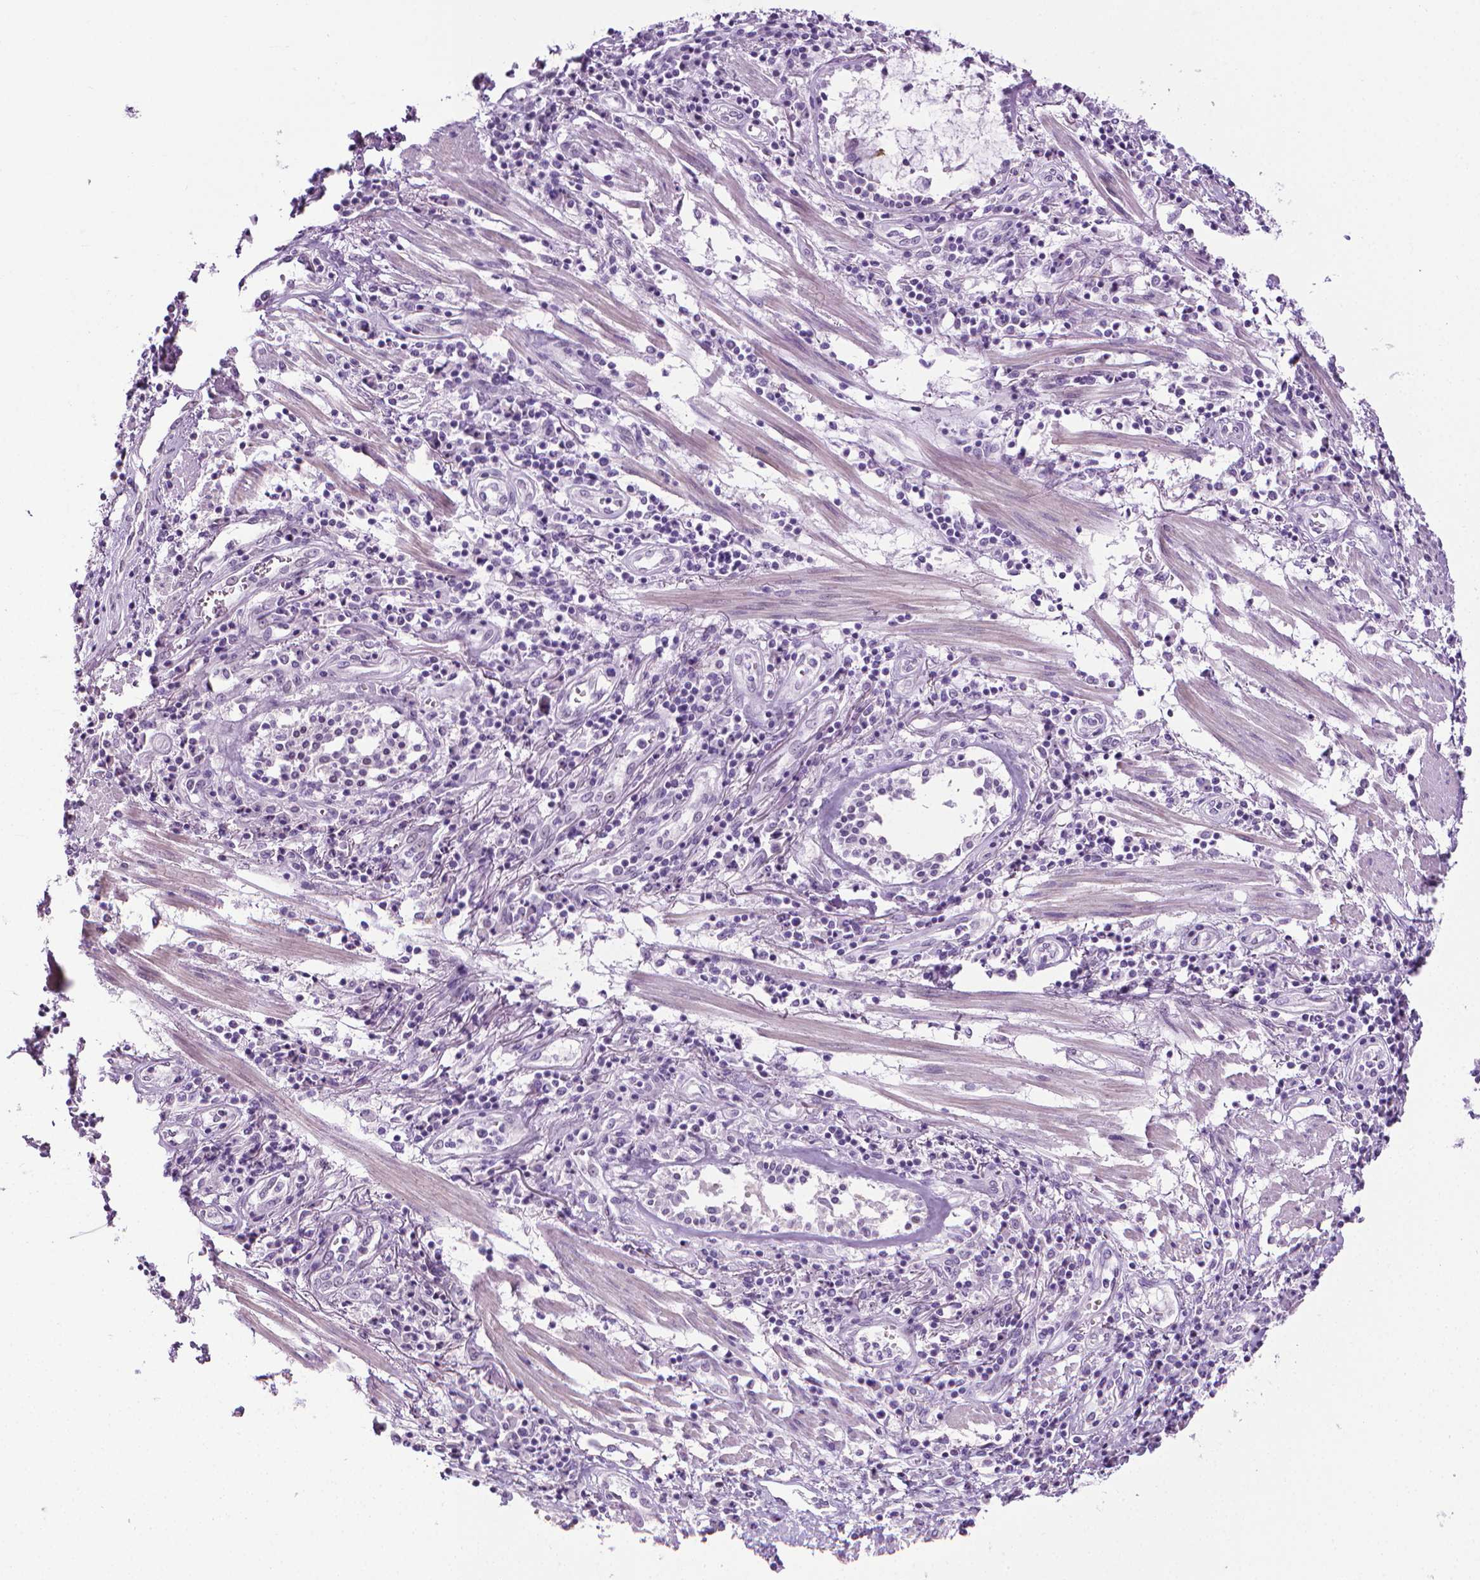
{"staining": {"intensity": "negative", "quantity": "none", "location": "none"}, "tissue": "lung cancer", "cell_type": "Tumor cells", "image_type": "cancer", "snomed": [{"axis": "morphology", "description": "Squamous cell carcinoma, NOS"}, {"axis": "morphology", "description": "Squamous cell carcinoma, metastatic, NOS"}, {"axis": "topography", "description": "Lung"}, {"axis": "topography", "description": "Pleura, NOS"}], "caption": "High power microscopy histopathology image of an IHC micrograph of squamous cell carcinoma (lung), revealing no significant expression in tumor cells. The staining is performed using DAB brown chromogen with nuclei counter-stained in using hematoxylin.", "gene": "DNAI7", "patient": {"sex": "male", "age": 72}}